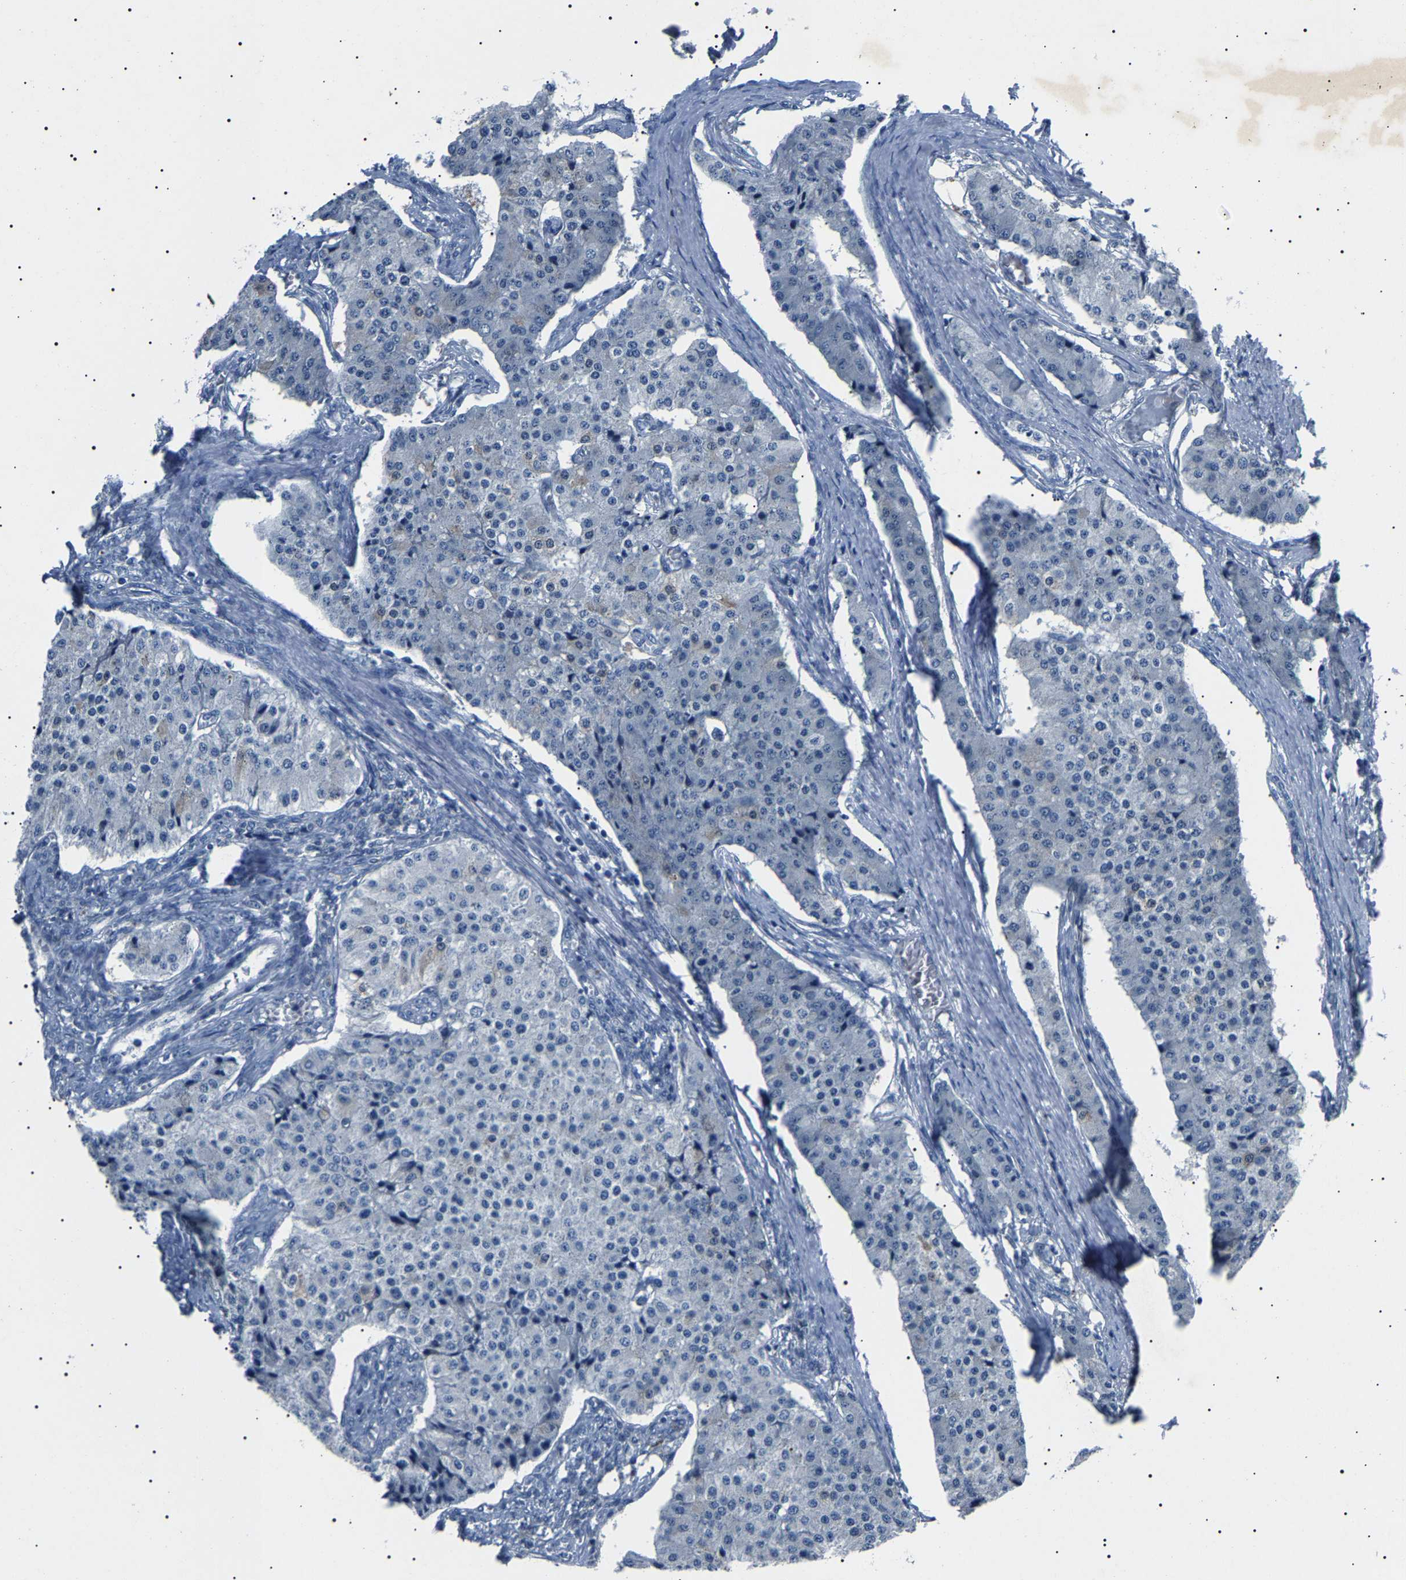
{"staining": {"intensity": "negative", "quantity": "none", "location": "none"}, "tissue": "carcinoid", "cell_type": "Tumor cells", "image_type": "cancer", "snomed": [{"axis": "morphology", "description": "Carcinoid, malignant, NOS"}, {"axis": "topography", "description": "Colon"}], "caption": "A micrograph of human carcinoid is negative for staining in tumor cells.", "gene": "KLK15", "patient": {"sex": "female", "age": 52}}